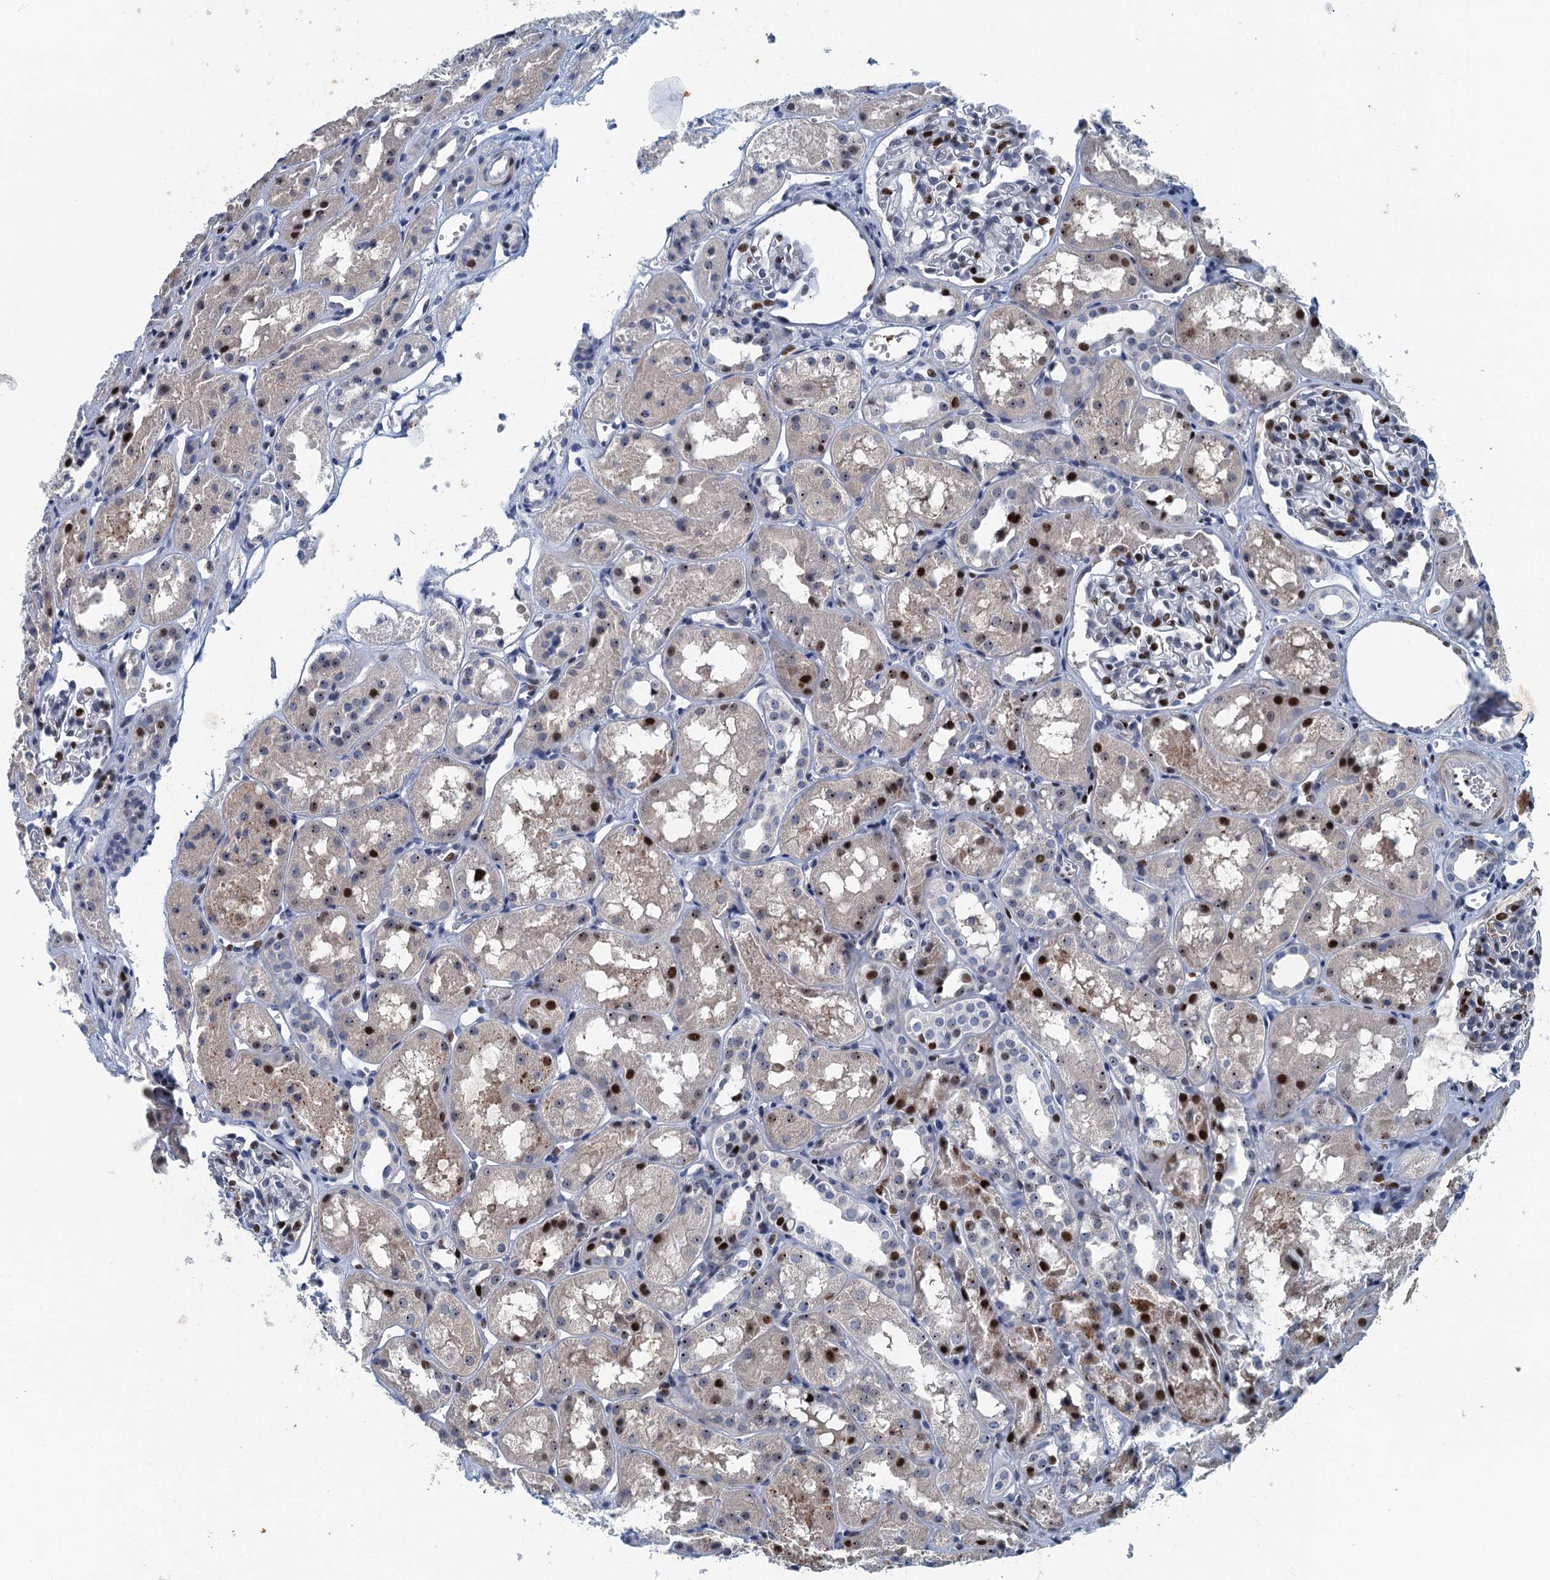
{"staining": {"intensity": "moderate", "quantity": "<25%", "location": "nuclear"}, "tissue": "kidney", "cell_type": "Cells in glomeruli", "image_type": "normal", "snomed": [{"axis": "morphology", "description": "Normal tissue, NOS"}, {"axis": "topography", "description": "Kidney"}], "caption": "Immunohistochemical staining of unremarkable kidney shows <25% levels of moderate nuclear protein expression in approximately <25% of cells in glomeruli.", "gene": "ANKRD13D", "patient": {"sex": "male", "age": 16}}